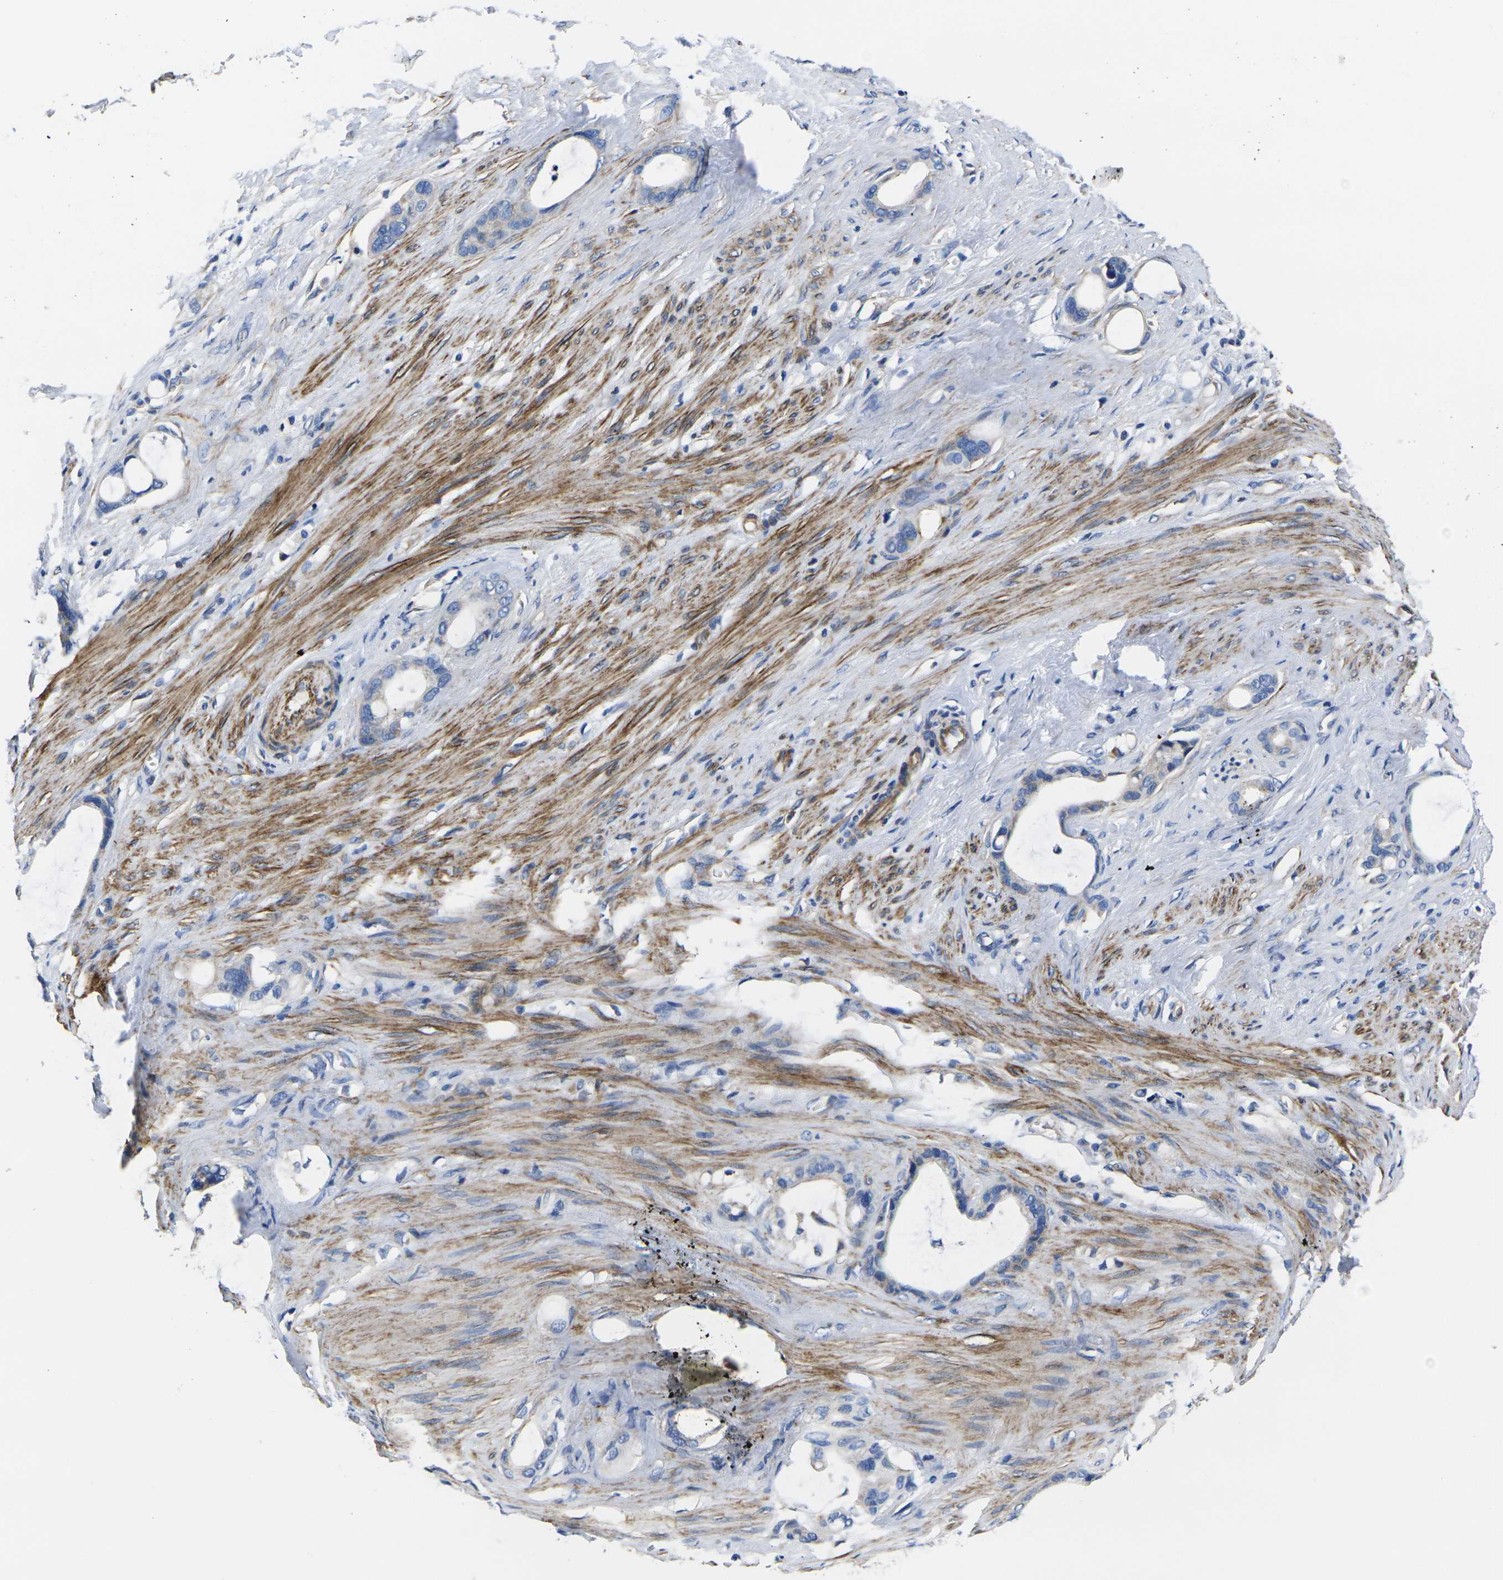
{"staining": {"intensity": "negative", "quantity": "none", "location": "none"}, "tissue": "stomach cancer", "cell_type": "Tumor cells", "image_type": "cancer", "snomed": [{"axis": "morphology", "description": "Adenocarcinoma, NOS"}, {"axis": "topography", "description": "Stomach"}], "caption": "DAB (3,3'-diaminobenzidine) immunohistochemical staining of stomach cancer (adenocarcinoma) shows no significant positivity in tumor cells.", "gene": "GPR4", "patient": {"sex": "female", "age": 75}}